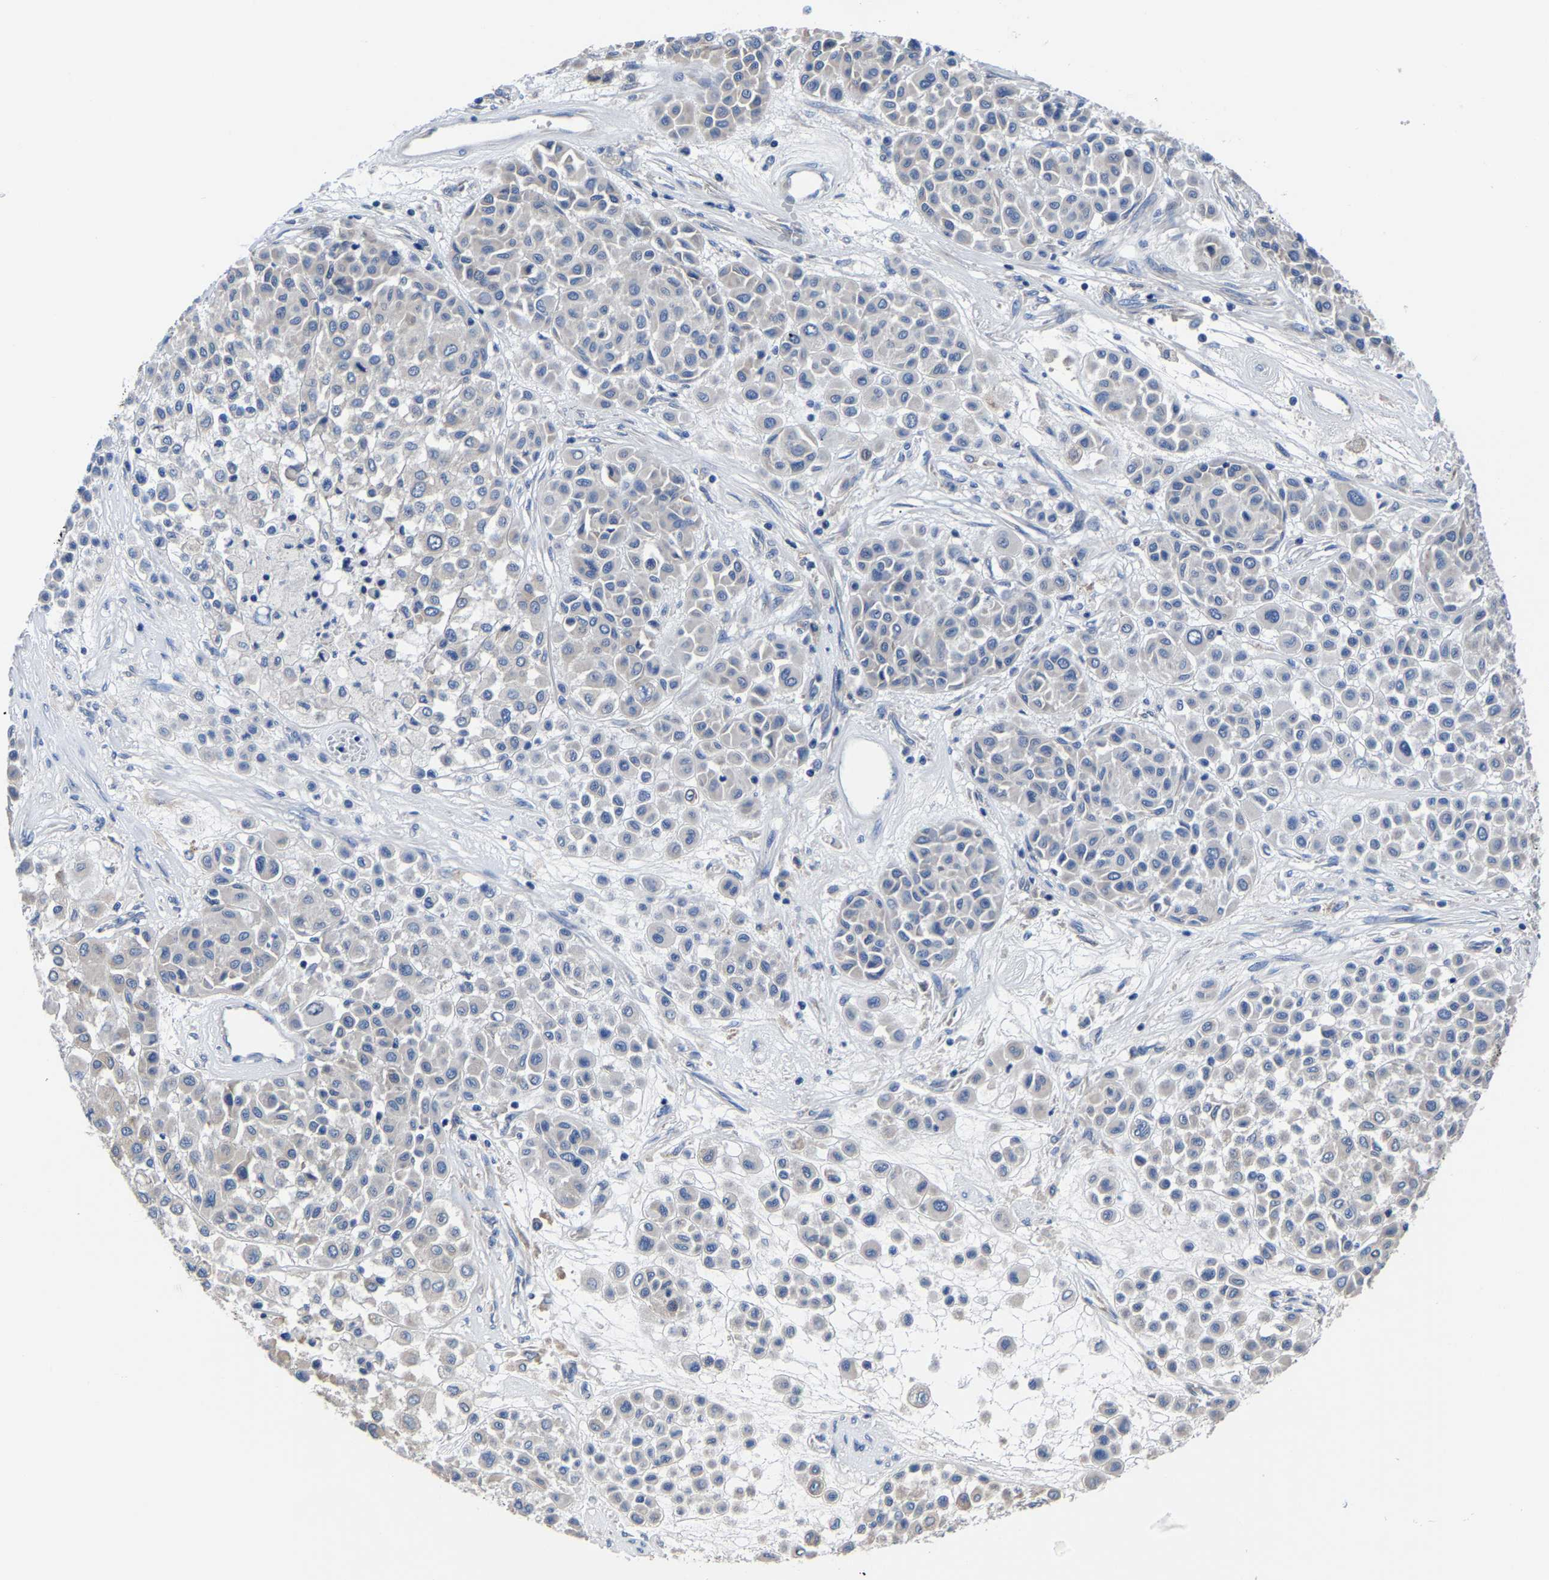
{"staining": {"intensity": "negative", "quantity": "none", "location": "none"}, "tissue": "melanoma", "cell_type": "Tumor cells", "image_type": "cancer", "snomed": [{"axis": "morphology", "description": "Malignant melanoma, Metastatic site"}, {"axis": "topography", "description": "Soft tissue"}], "caption": "Immunohistochemistry of human melanoma demonstrates no staining in tumor cells. (DAB (3,3'-diaminobenzidine) IHC visualized using brightfield microscopy, high magnification).", "gene": "SRPK2", "patient": {"sex": "male", "age": 41}}